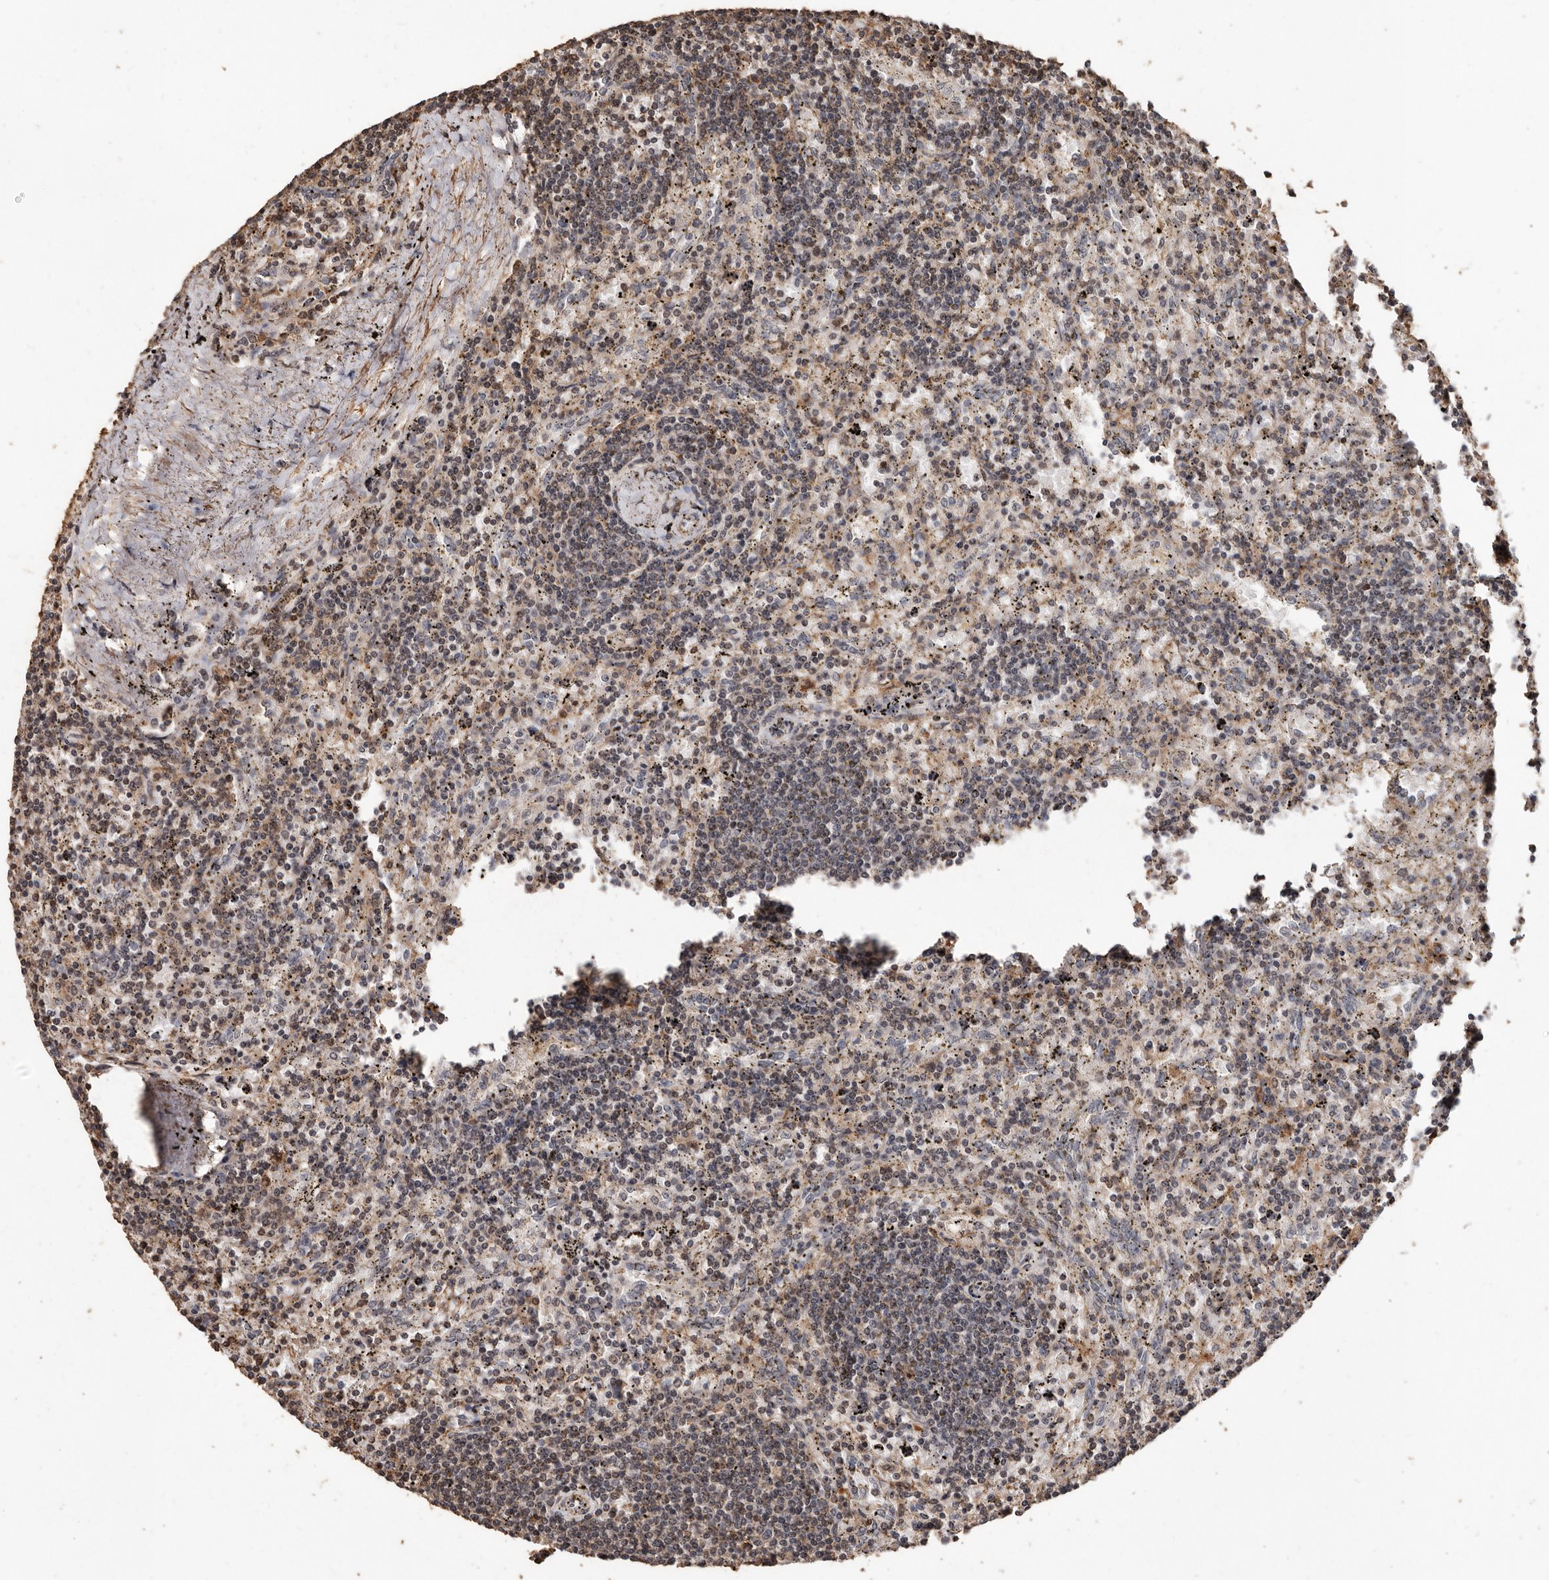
{"staining": {"intensity": "weak", "quantity": "<25%", "location": "cytoplasmic/membranous"}, "tissue": "lymphoma", "cell_type": "Tumor cells", "image_type": "cancer", "snomed": [{"axis": "morphology", "description": "Malignant lymphoma, non-Hodgkin's type, Low grade"}, {"axis": "topography", "description": "Spleen"}], "caption": "DAB immunohistochemical staining of malignant lymphoma, non-Hodgkin's type (low-grade) displays no significant staining in tumor cells.", "gene": "GSK3A", "patient": {"sex": "male", "age": 76}}